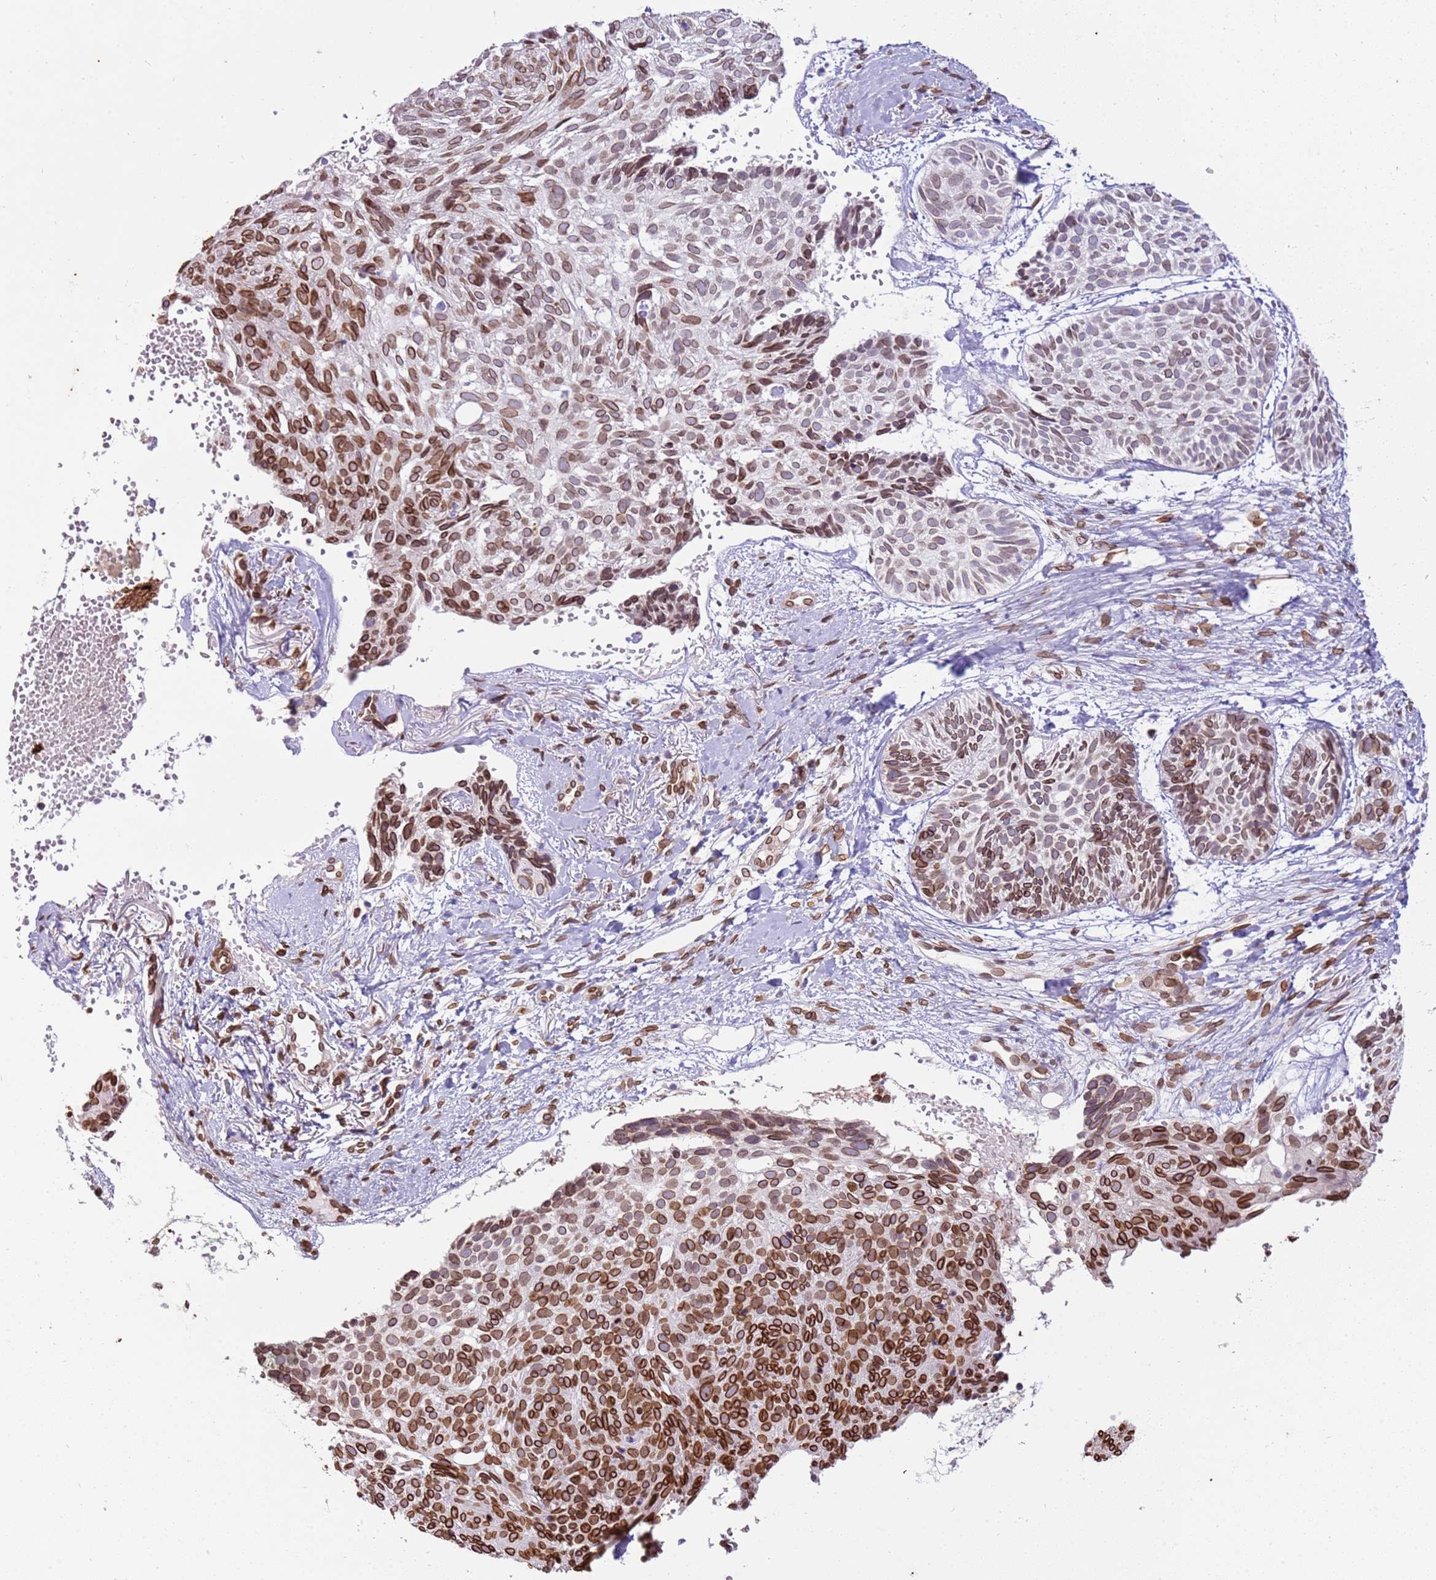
{"staining": {"intensity": "strong", "quantity": ">75%", "location": "cytoplasmic/membranous,nuclear"}, "tissue": "skin cancer", "cell_type": "Tumor cells", "image_type": "cancer", "snomed": [{"axis": "morphology", "description": "Normal tissue, NOS"}, {"axis": "morphology", "description": "Basal cell carcinoma"}, {"axis": "topography", "description": "Skin"}], "caption": "Skin basal cell carcinoma stained with immunohistochemistry (IHC) demonstrates strong cytoplasmic/membranous and nuclear positivity in about >75% of tumor cells.", "gene": "TMEM47", "patient": {"sex": "male", "age": 66}}